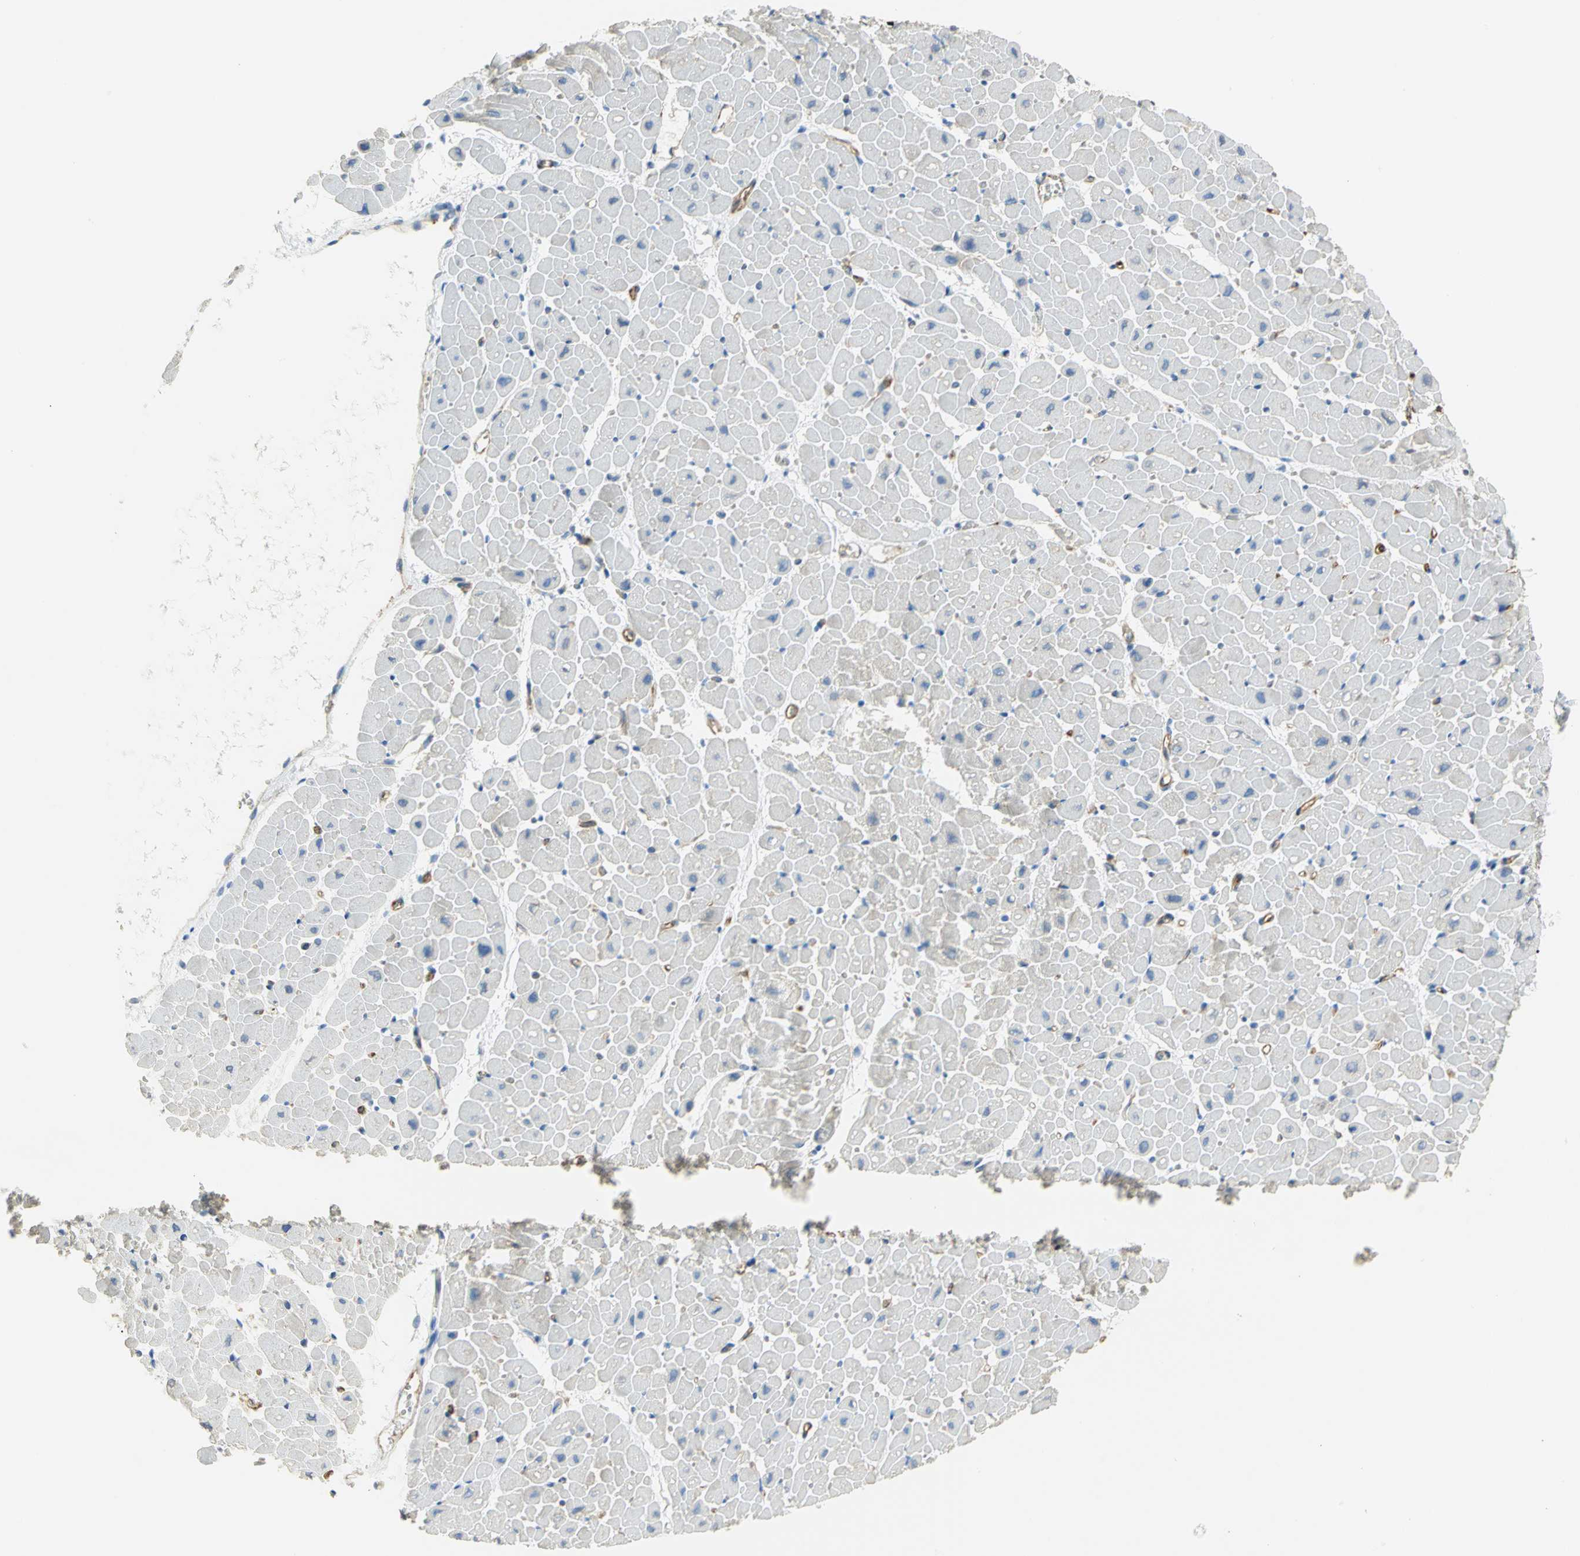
{"staining": {"intensity": "negative", "quantity": "none", "location": "none"}, "tissue": "heart muscle", "cell_type": "Cardiomyocytes", "image_type": "normal", "snomed": [{"axis": "morphology", "description": "Normal tissue, NOS"}, {"axis": "topography", "description": "Heart"}], "caption": "Immunohistochemistry histopathology image of benign heart muscle: heart muscle stained with DAB (3,3'-diaminobenzidine) shows no significant protein expression in cardiomyocytes.", "gene": "FLNB", "patient": {"sex": "male", "age": 45}}